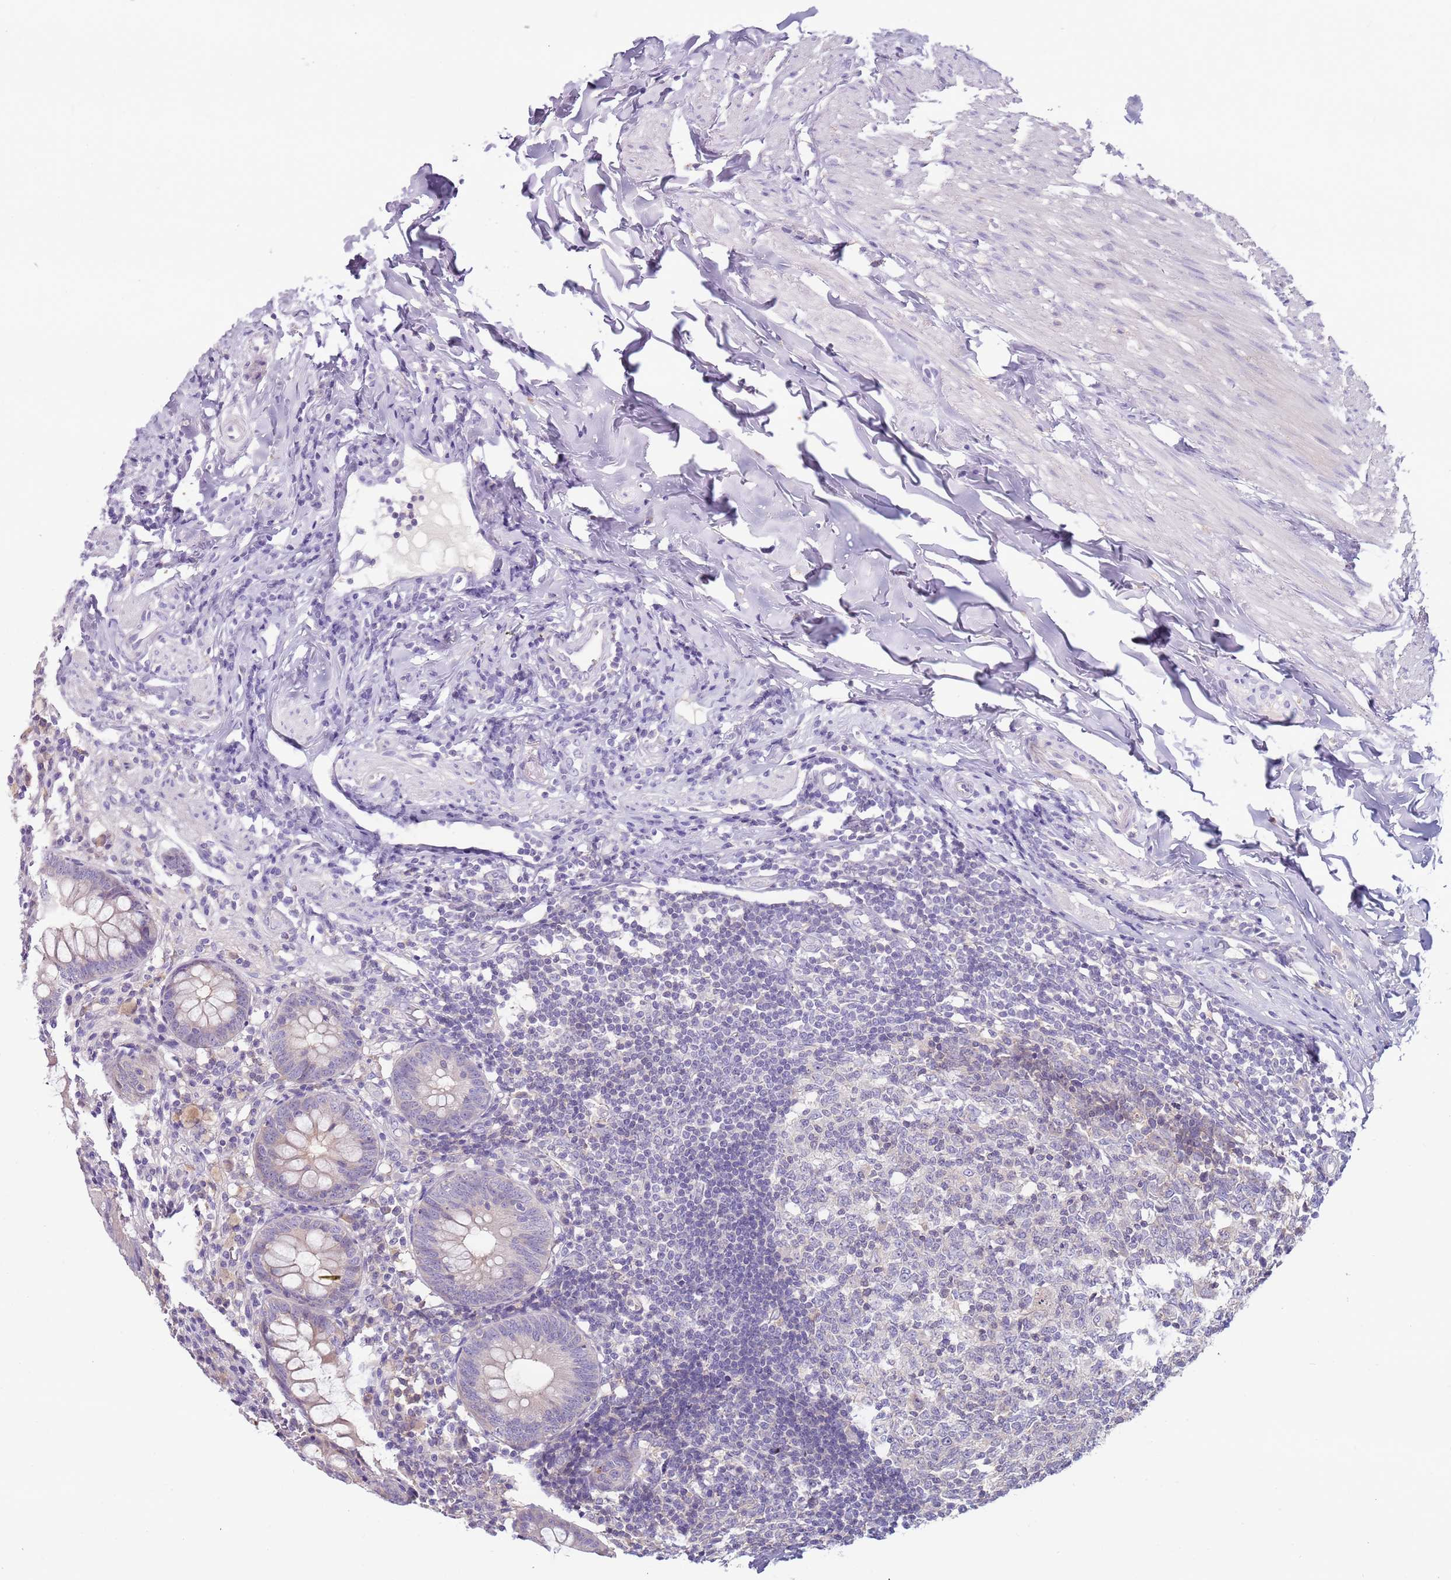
{"staining": {"intensity": "negative", "quantity": "none", "location": "none"}, "tissue": "appendix", "cell_type": "Glandular cells", "image_type": "normal", "snomed": [{"axis": "morphology", "description": "Normal tissue, NOS"}, {"axis": "topography", "description": "Appendix"}], "caption": "Benign appendix was stained to show a protein in brown. There is no significant positivity in glandular cells.", "gene": "ARHGAP5", "patient": {"sex": "female", "age": 54}}